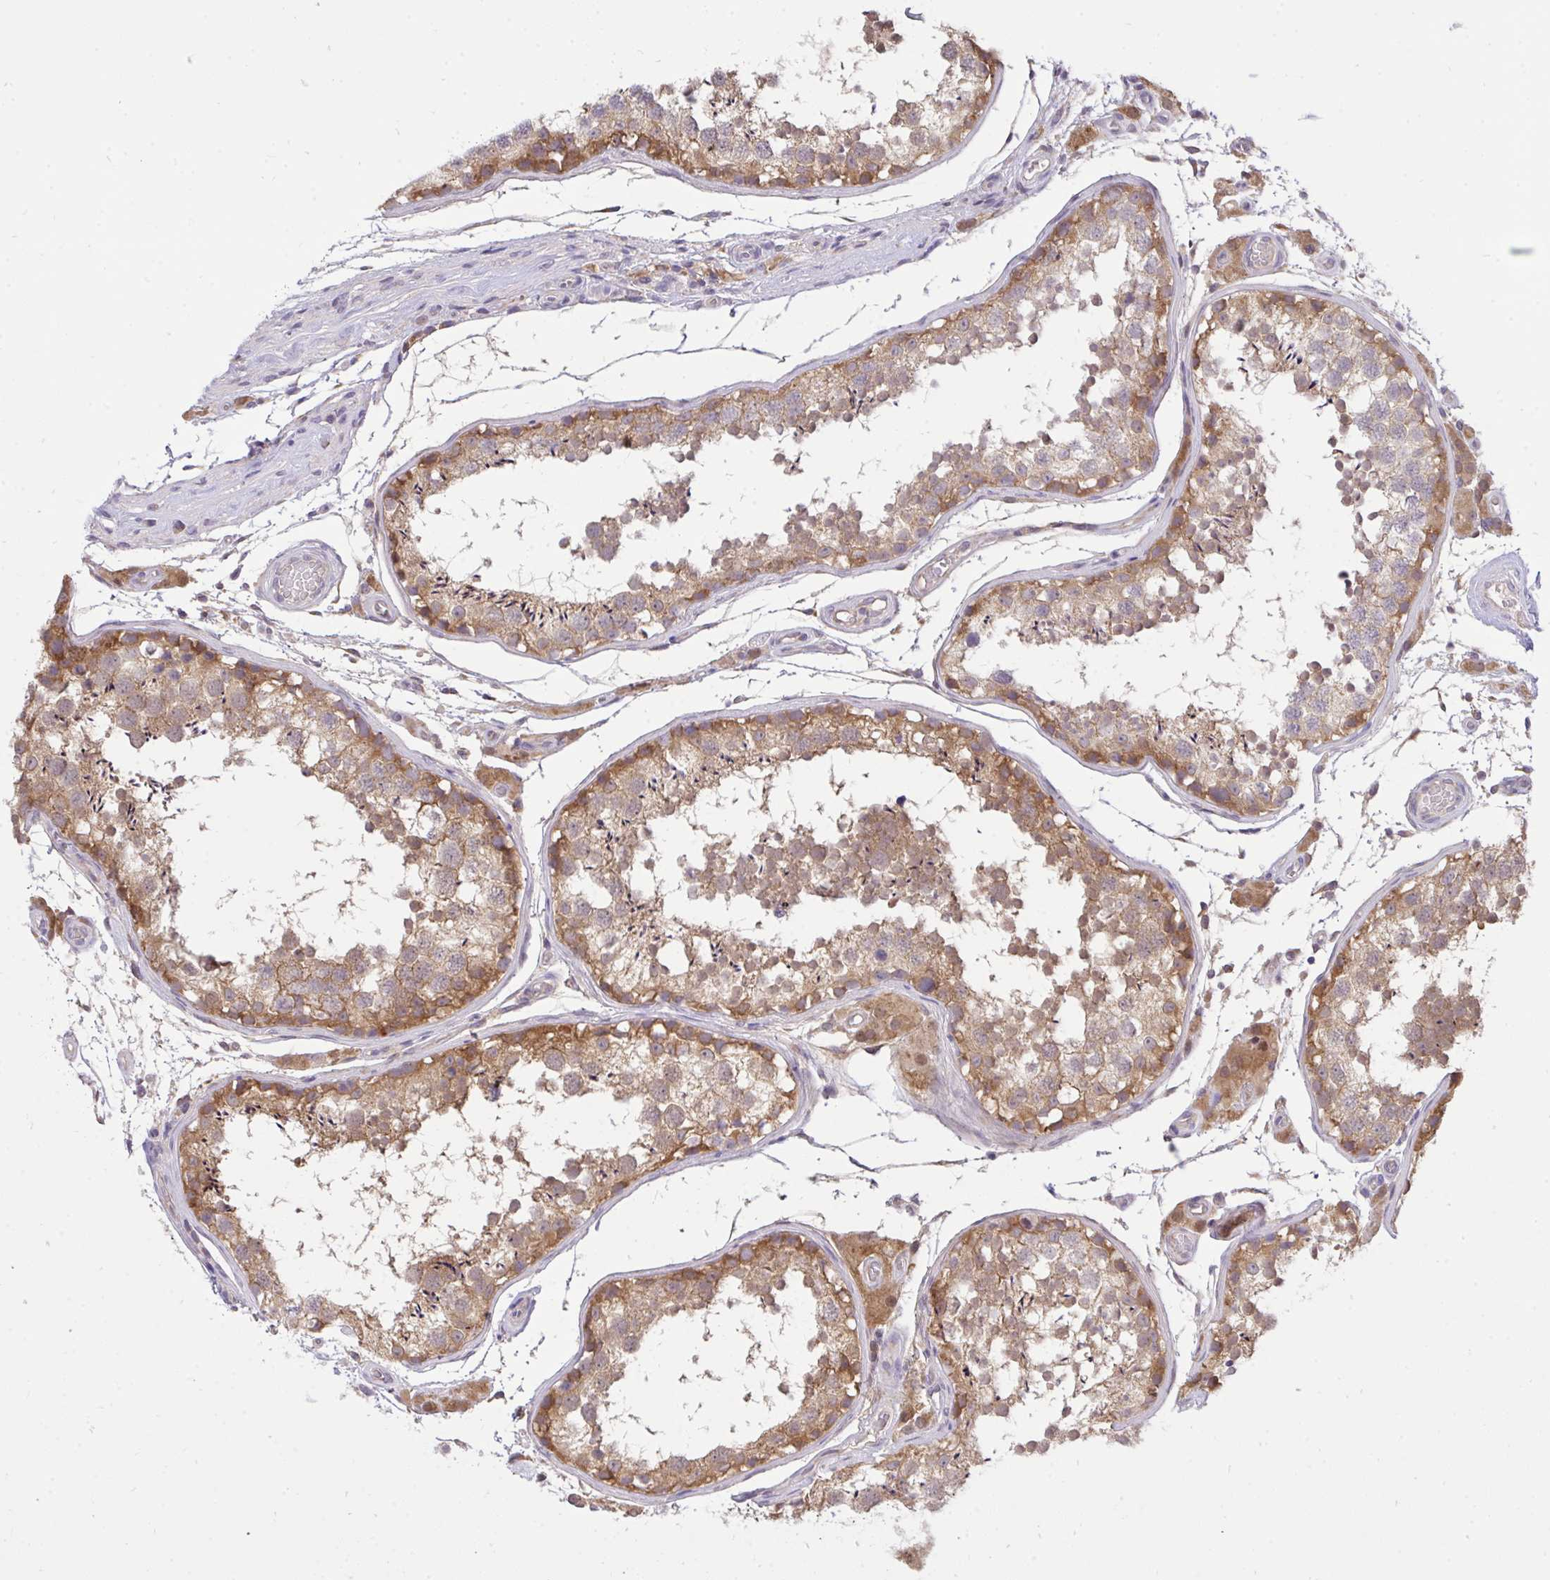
{"staining": {"intensity": "moderate", "quantity": ">75%", "location": "cytoplasmic/membranous"}, "tissue": "testis", "cell_type": "Cells in seminiferous ducts", "image_type": "normal", "snomed": [{"axis": "morphology", "description": "Normal tissue, NOS"}, {"axis": "morphology", "description": "Seminoma, NOS"}, {"axis": "topography", "description": "Testis"}], "caption": "IHC image of benign human testis stained for a protein (brown), which displays medium levels of moderate cytoplasmic/membranous staining in approximately >75% of cells in seminiferous ducts.", "gene": "C19orf54", "patient": {"sex": "male", "age": 29}}